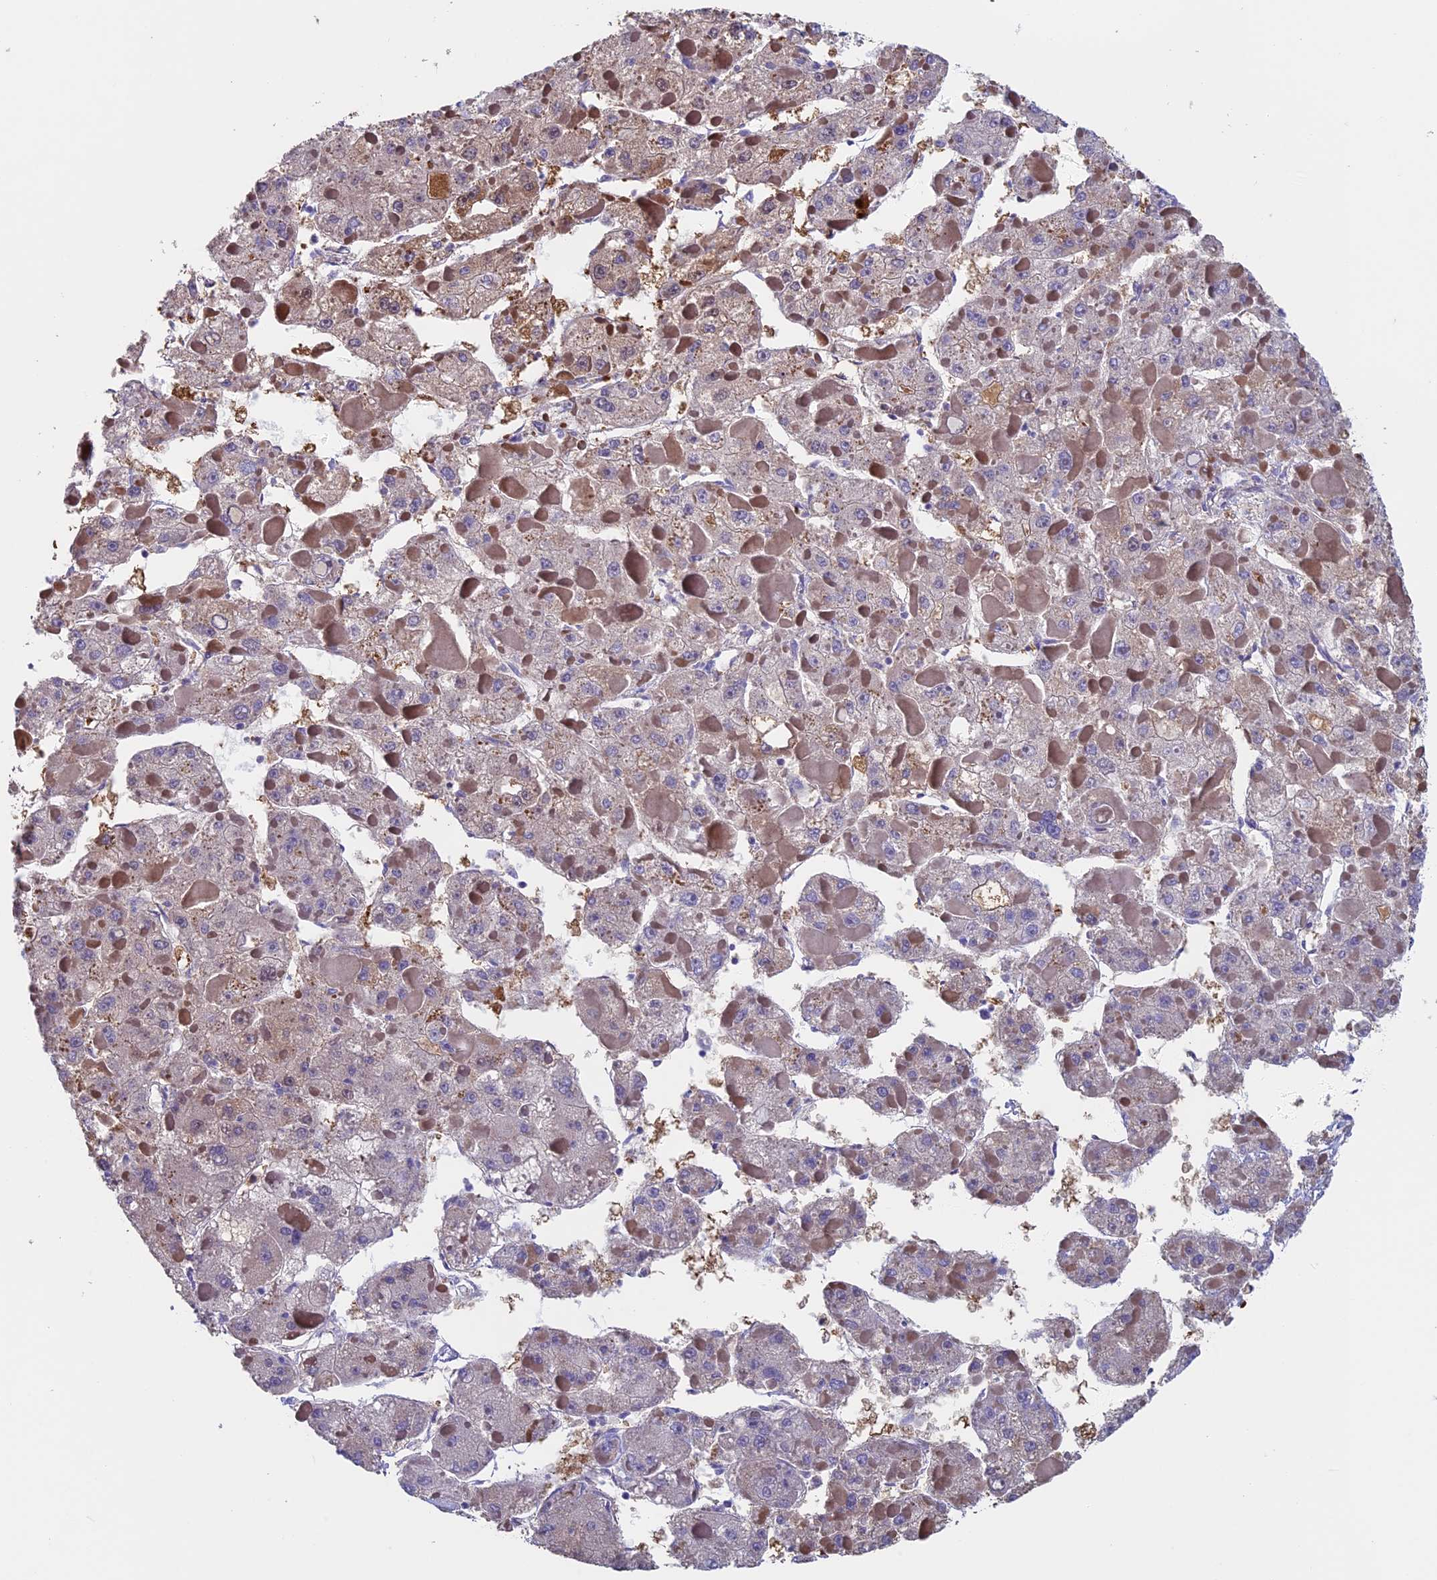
{"staining": {"intensity": "weak", "quantity": ">75%", "location": "cytoplasmic/membranous"}, "tissue": "liver cancer", "cell_type": "Tumor cells", "image_type": "cancer", "snomed": [{"axis": "morphology", "description": "Carcinoma, Hepatocellular, NOS"}, {"axis": "topography", "description": "Liver"}], "caption": "IHC micrograph of neoplastic tissue: liver hepatocellular carcinoma stained using immunohistochemistry displays low levels of weak protein expression localized specifically in the cytoplasmic/membranous of tumor cells, appearing as a cytoplasmic/membranous brown color.", "gene": "ADH7", "patient": {"sex": "female", "age": 73}}